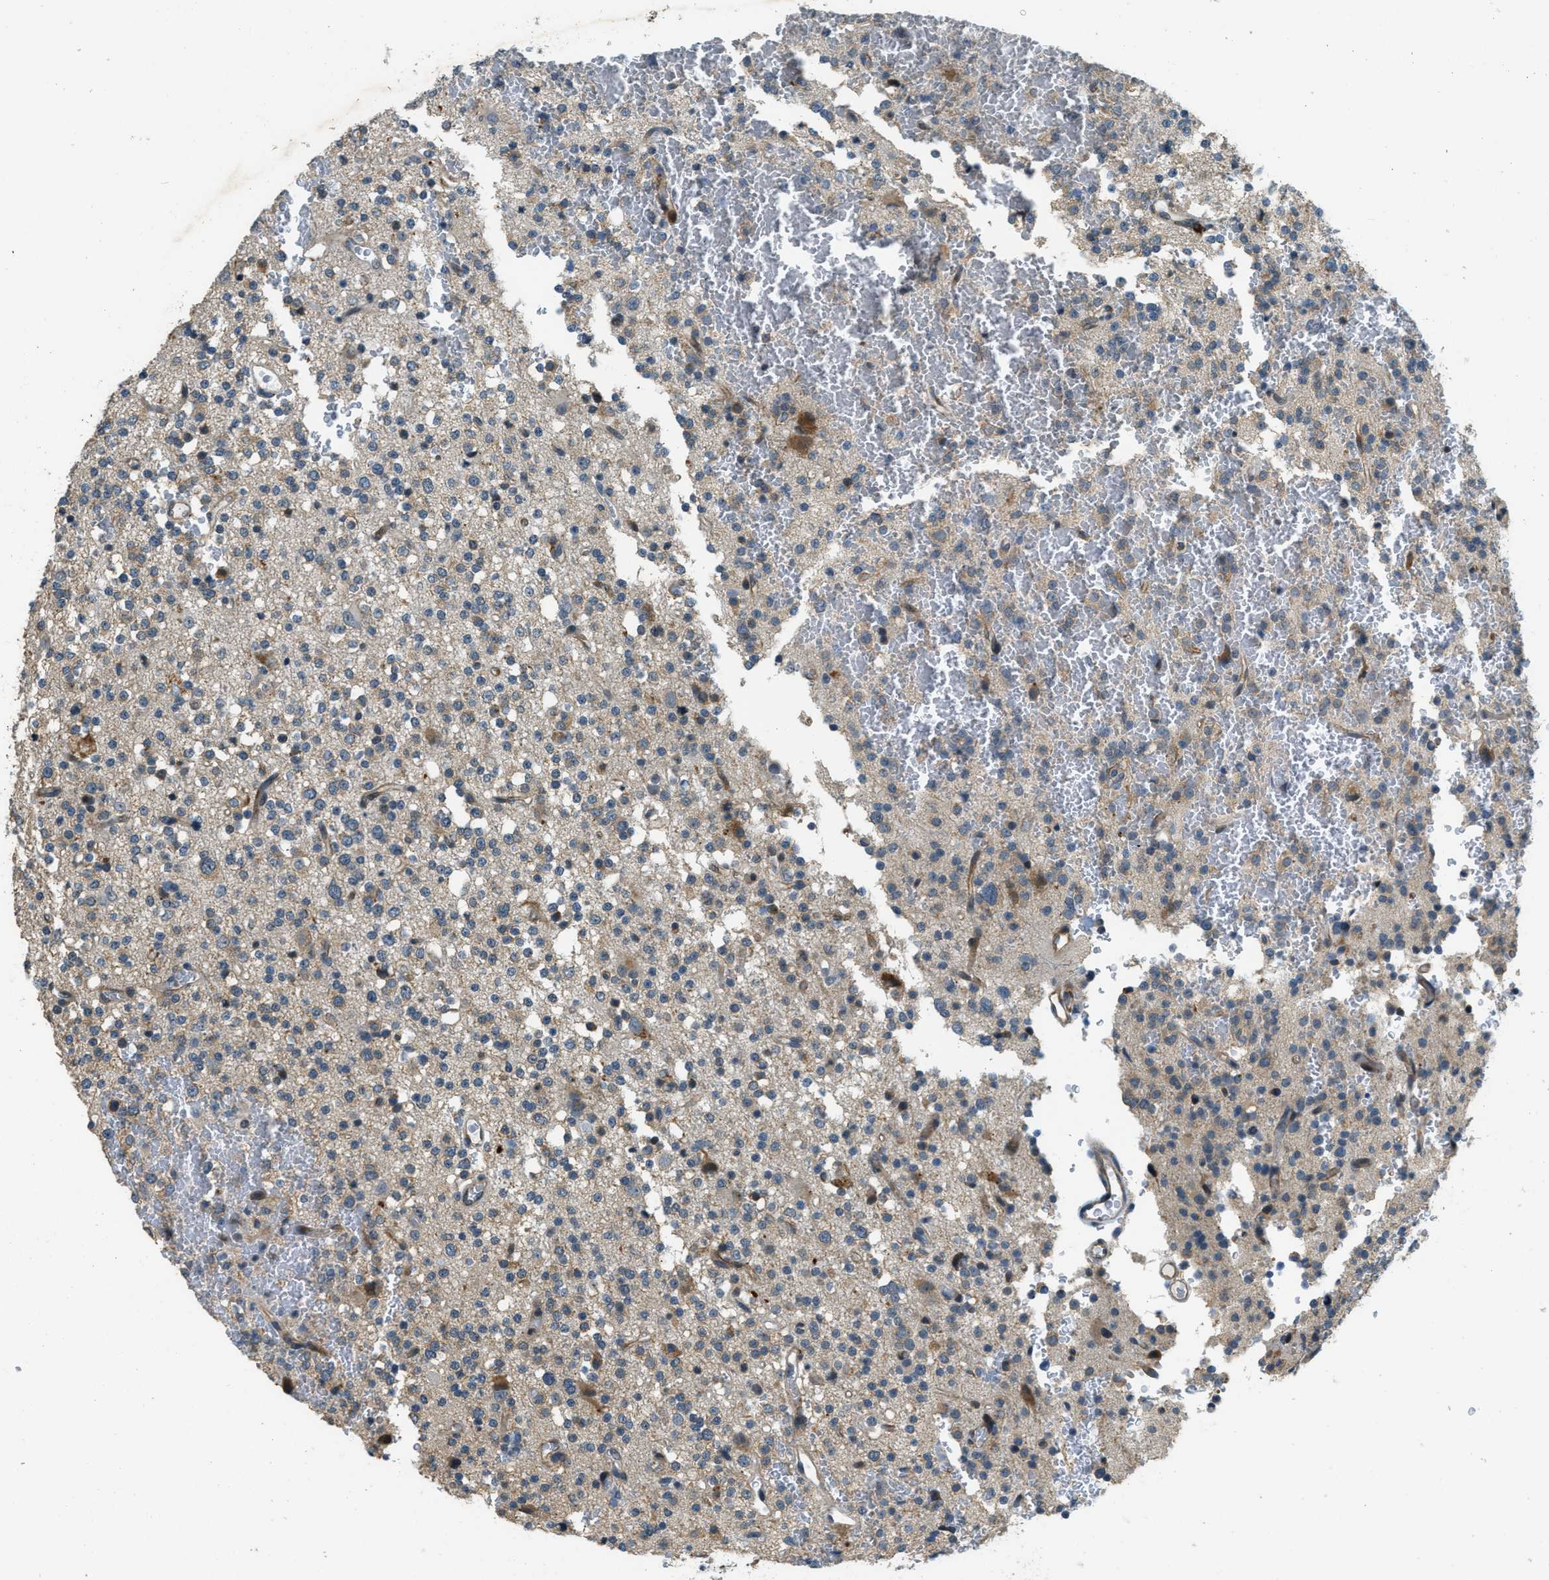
{"staining": {"intensity": "moderate", "quantity": "<25%", "location": "cytoplasmic/membranous"}, "tissue": "glioma", "cell_type": "Tumor cells", "image_type": "cancer", "snomed": [{"axis": "morphology", "description": "Glioma, malignant, High grade"}, {"axis": "topography", "description": "Brain"}], "caption": "An image of high-grade glioma (malignant) stained for a protein demonstrates moderate cytoplasmic/membranous brown staining in tumor cells. (DAB (3,3'-diaminobenzidine) = brown stain, brightfield microscopy at high magnification).", "gene": "HERC2", "patient": {"sex": "male", "age": 47}}